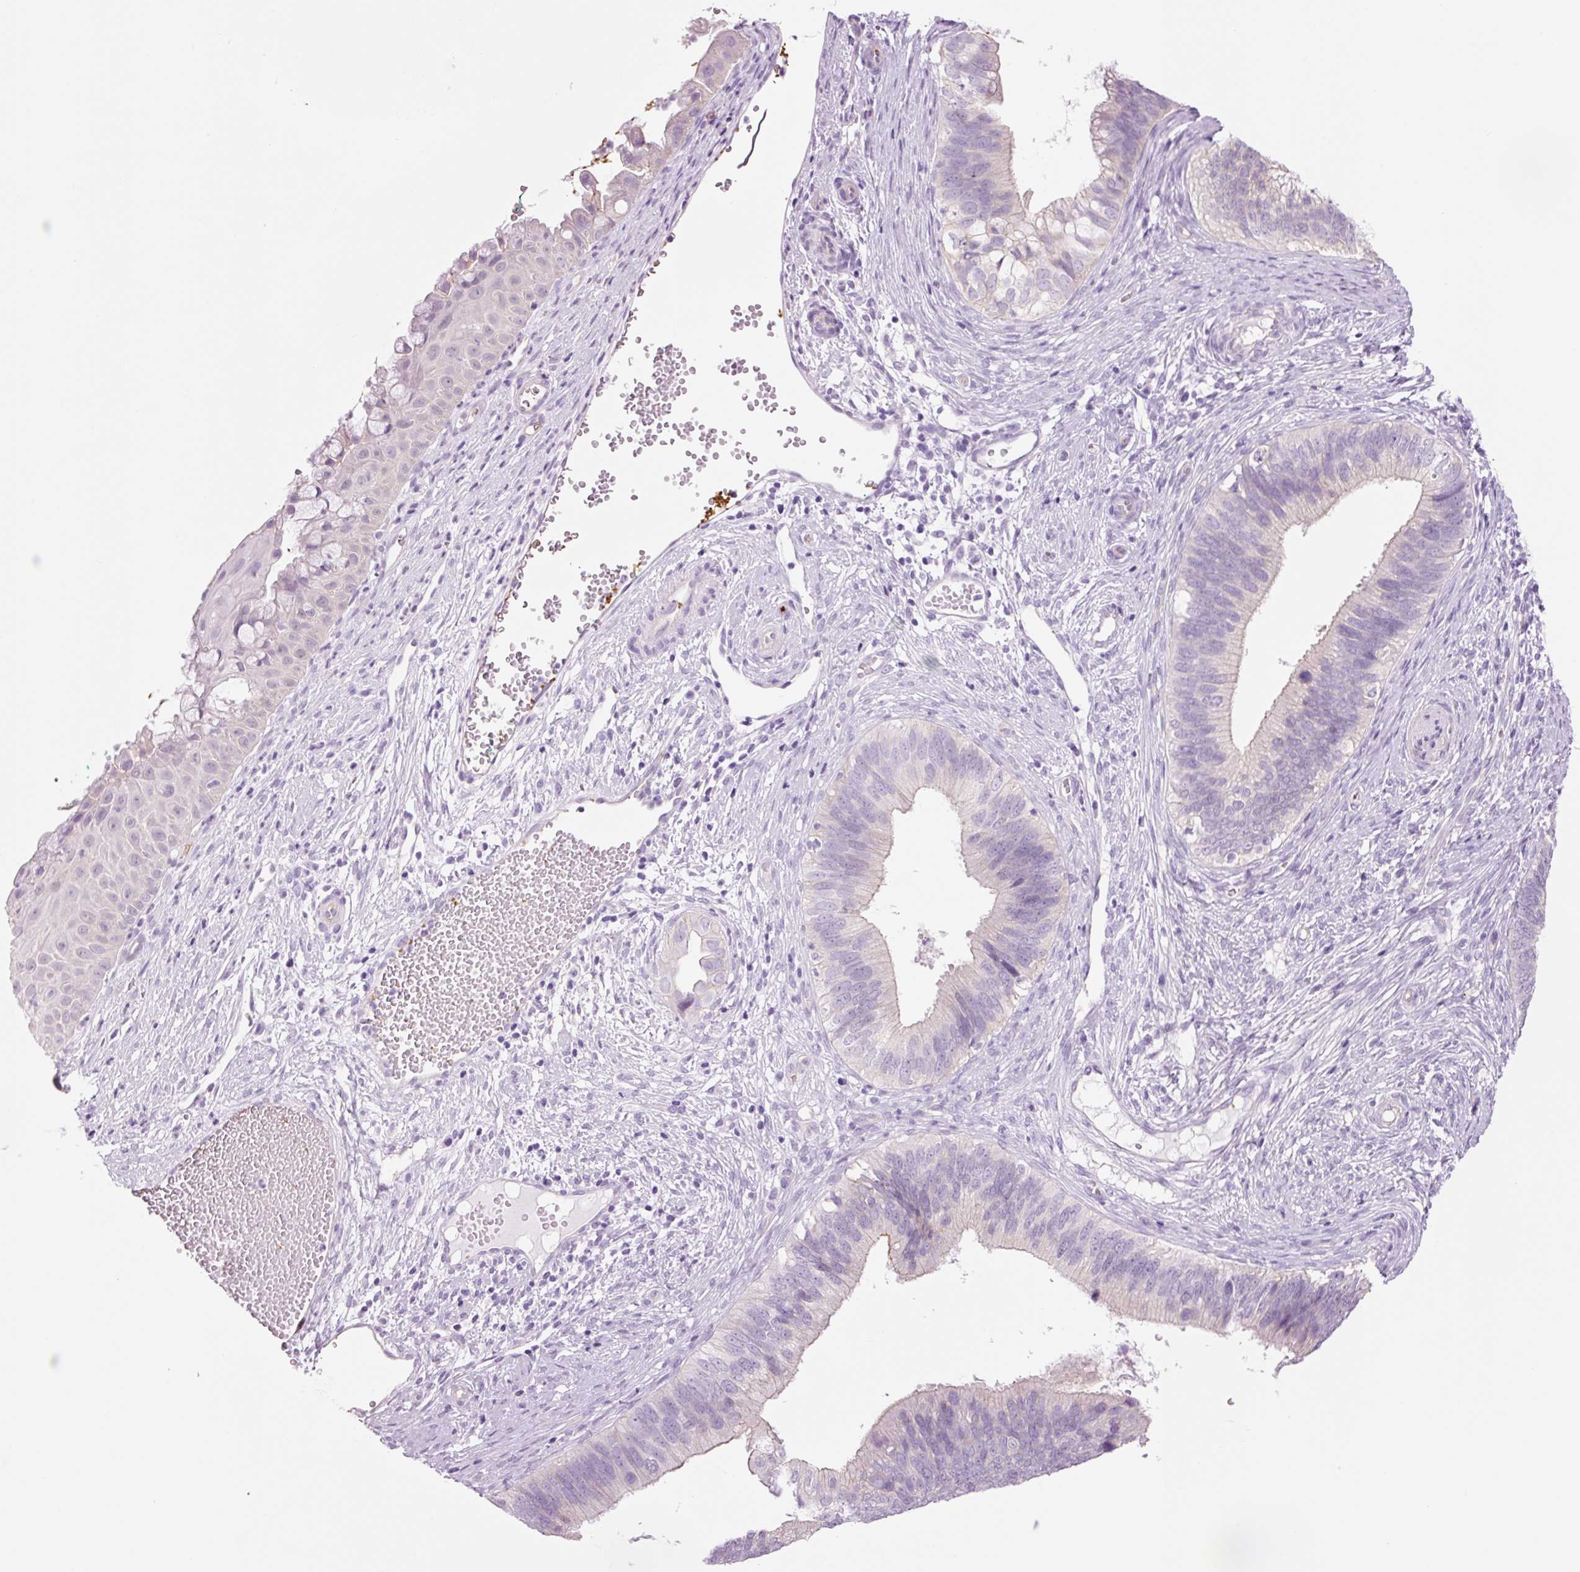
{"staining": {"intensity": "negative", "quantity": "none", "location": "none"}, "tissue": "cervical cancer", "cell_type": "Tumor cells", "image_type": "cancer", "snomed": [{"axis": "morphology", "description": "Adenocarcinoma, NOS"}, {"axis": "topography", "description": "Cervix"}], "caption": "High power microscopy image of an immunohistochemistry (IHC) photomicrograph of adenocarcinoma (cervical), revealing no significant expression in tumor cells. (DAB (3,3'-diaminobenzidine) immunohistochemistry (IHC) with hematoxylin counter stain).", "gene": "HSPA4L", "patient": {"sex": "female", "age": 42}}